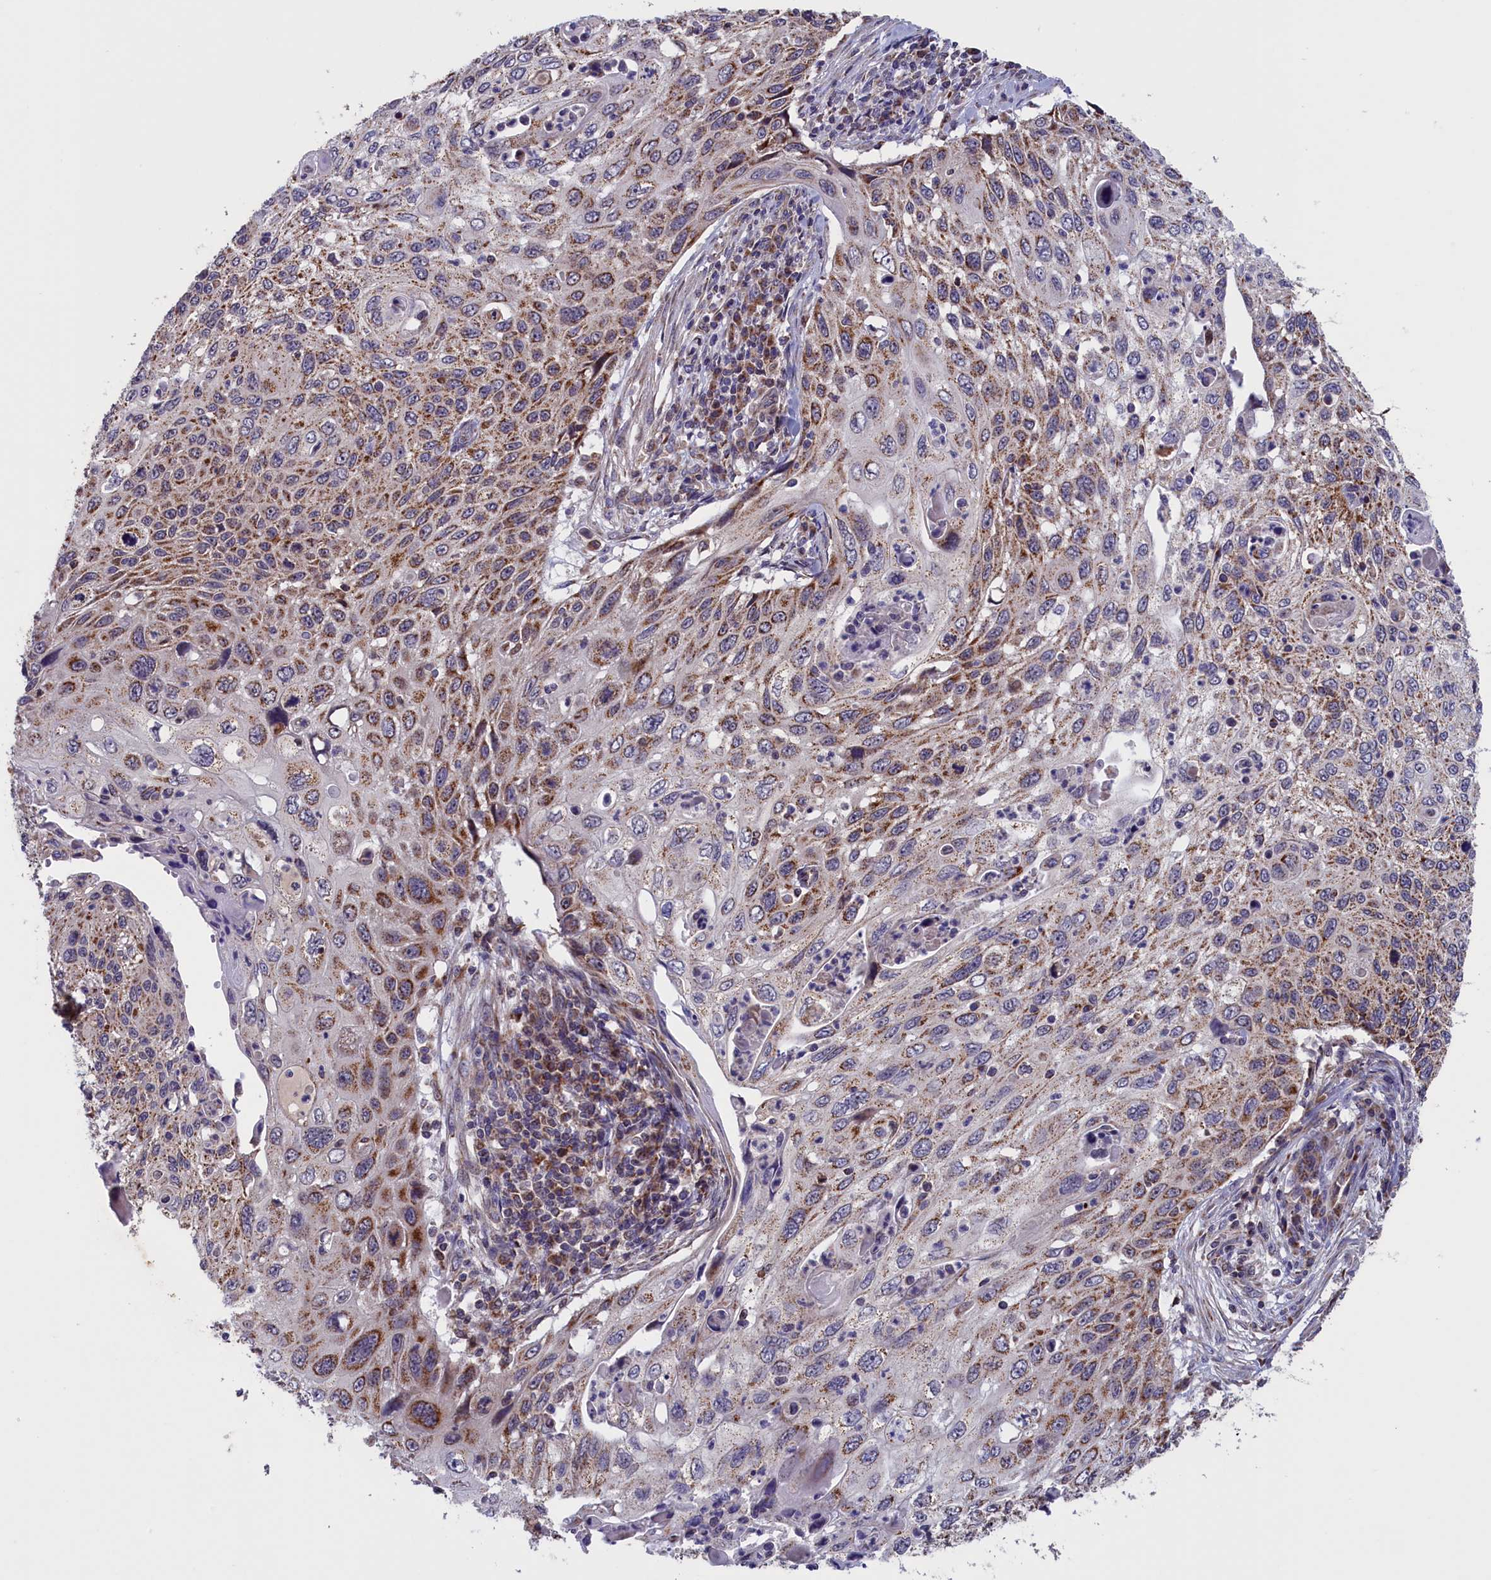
{"staining": {"intensity": "moderate", "quantity": "25%-75%", "location": "cytoplasmic/membranous"}, "tissue": "cervical cancer", "cell_type": "Tumor cells", "image_type": "cancer", "snomed": [{"axis": "morphology", "description": "Squamous cell carcinoma, NOS"}, {"axis": "topography", "description": "Cervix"}], "caption": "Protein analysis of cervical squamous cell carcinoma tissue demonstrates moderate cytoplasmic/membranous positivity in approximately 25%-75% of tumor cells.", "gene": "TIMM44", "patient": {"sex": "female", "age": 70}}